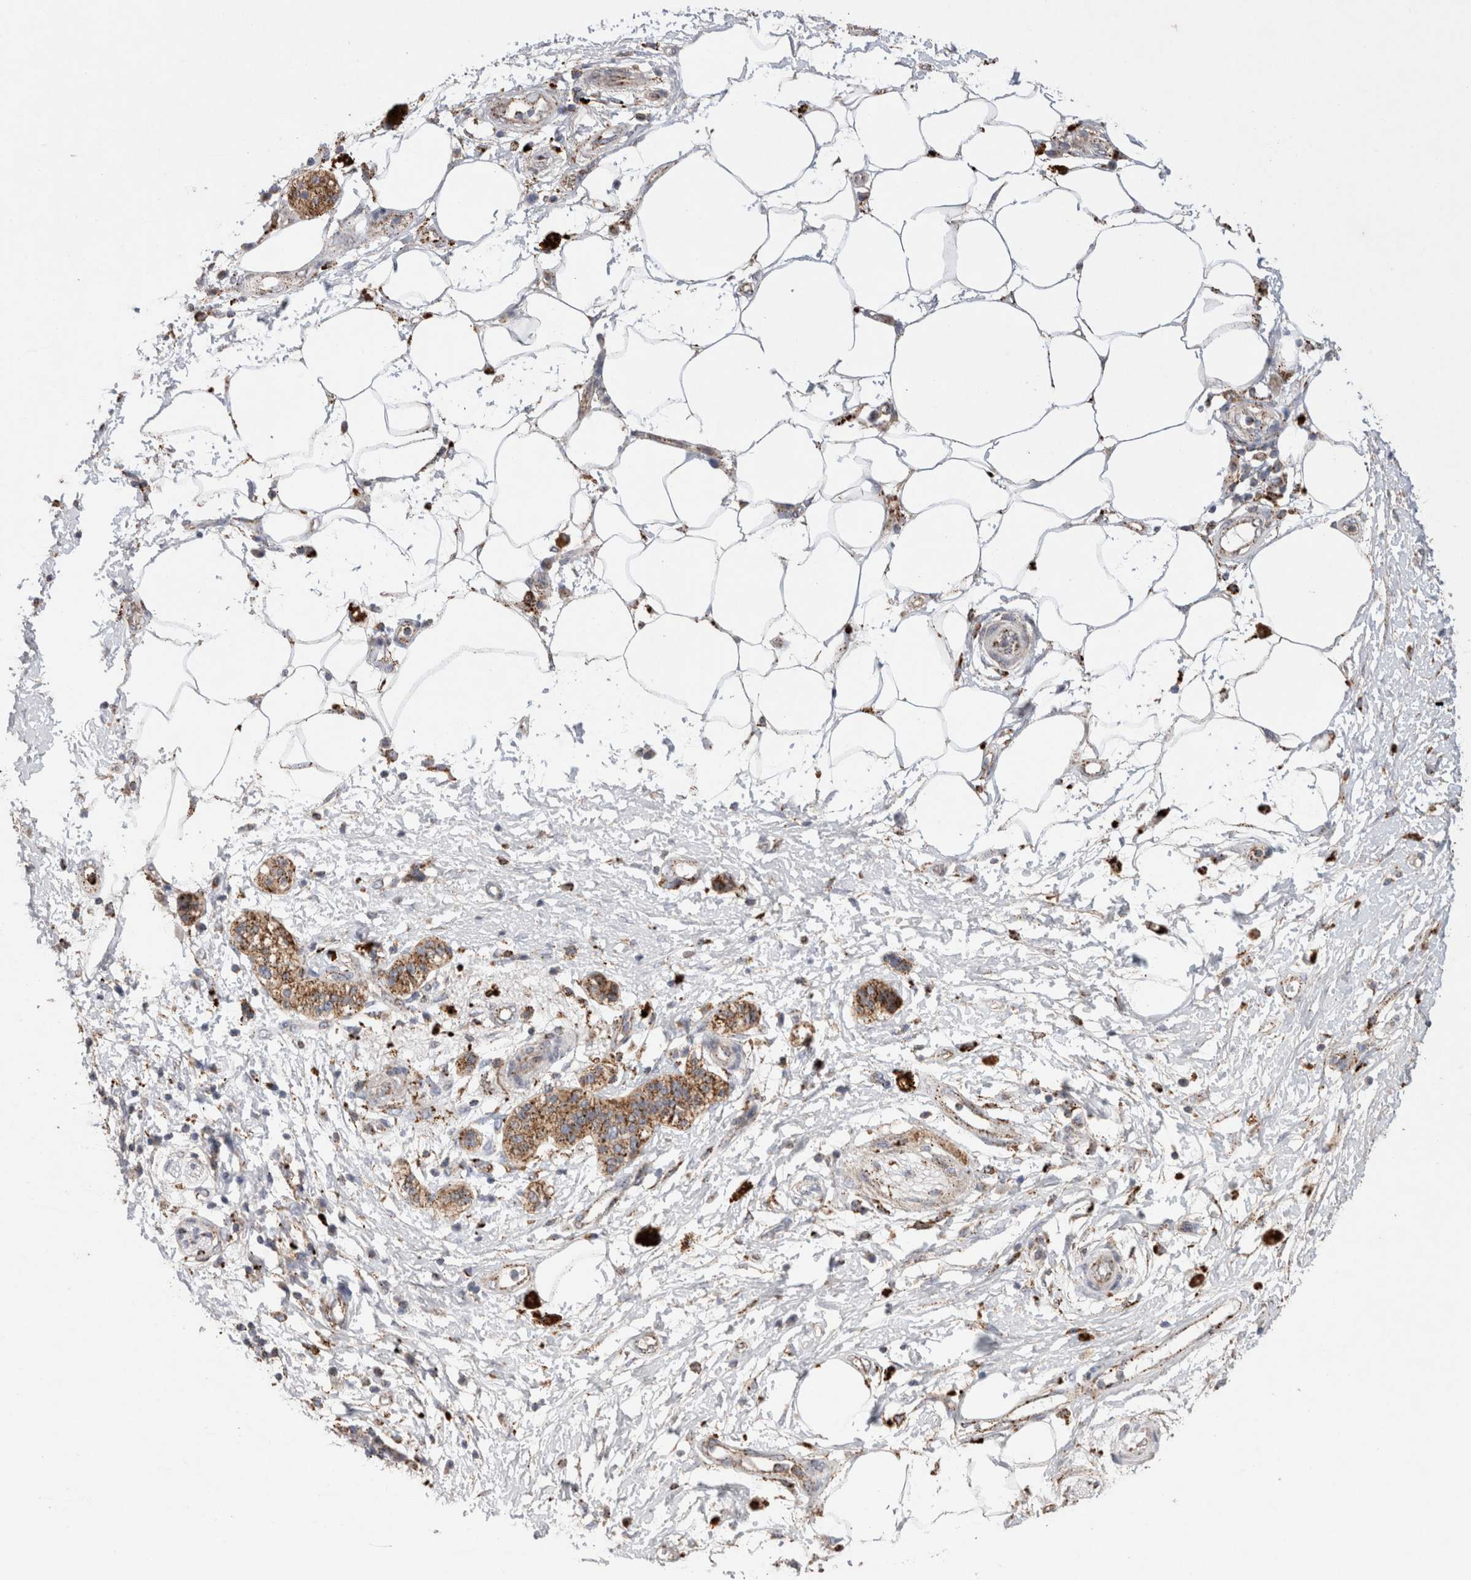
{"staining": {"intensity": "moderate", "quantity": ">75%", "location": "cytoplasmic/membranous"}, "tissue": "pancreatic cancer", "cell_type": "Tumor cells", "image_type": "cancer", "snomed": [{"axis": "morphology", "description": "Adenocarcinoma, NOS"}, {"axis": "topography", "description": "Pancreas"}], "caption": "A brown stain shows moderate cytoplasmic/membranous positivity of a protein in human pancreatic adenocarcinoma tumor cells.", "gene": "CTSA", "patient": {"sex": "female", "age": 78}}